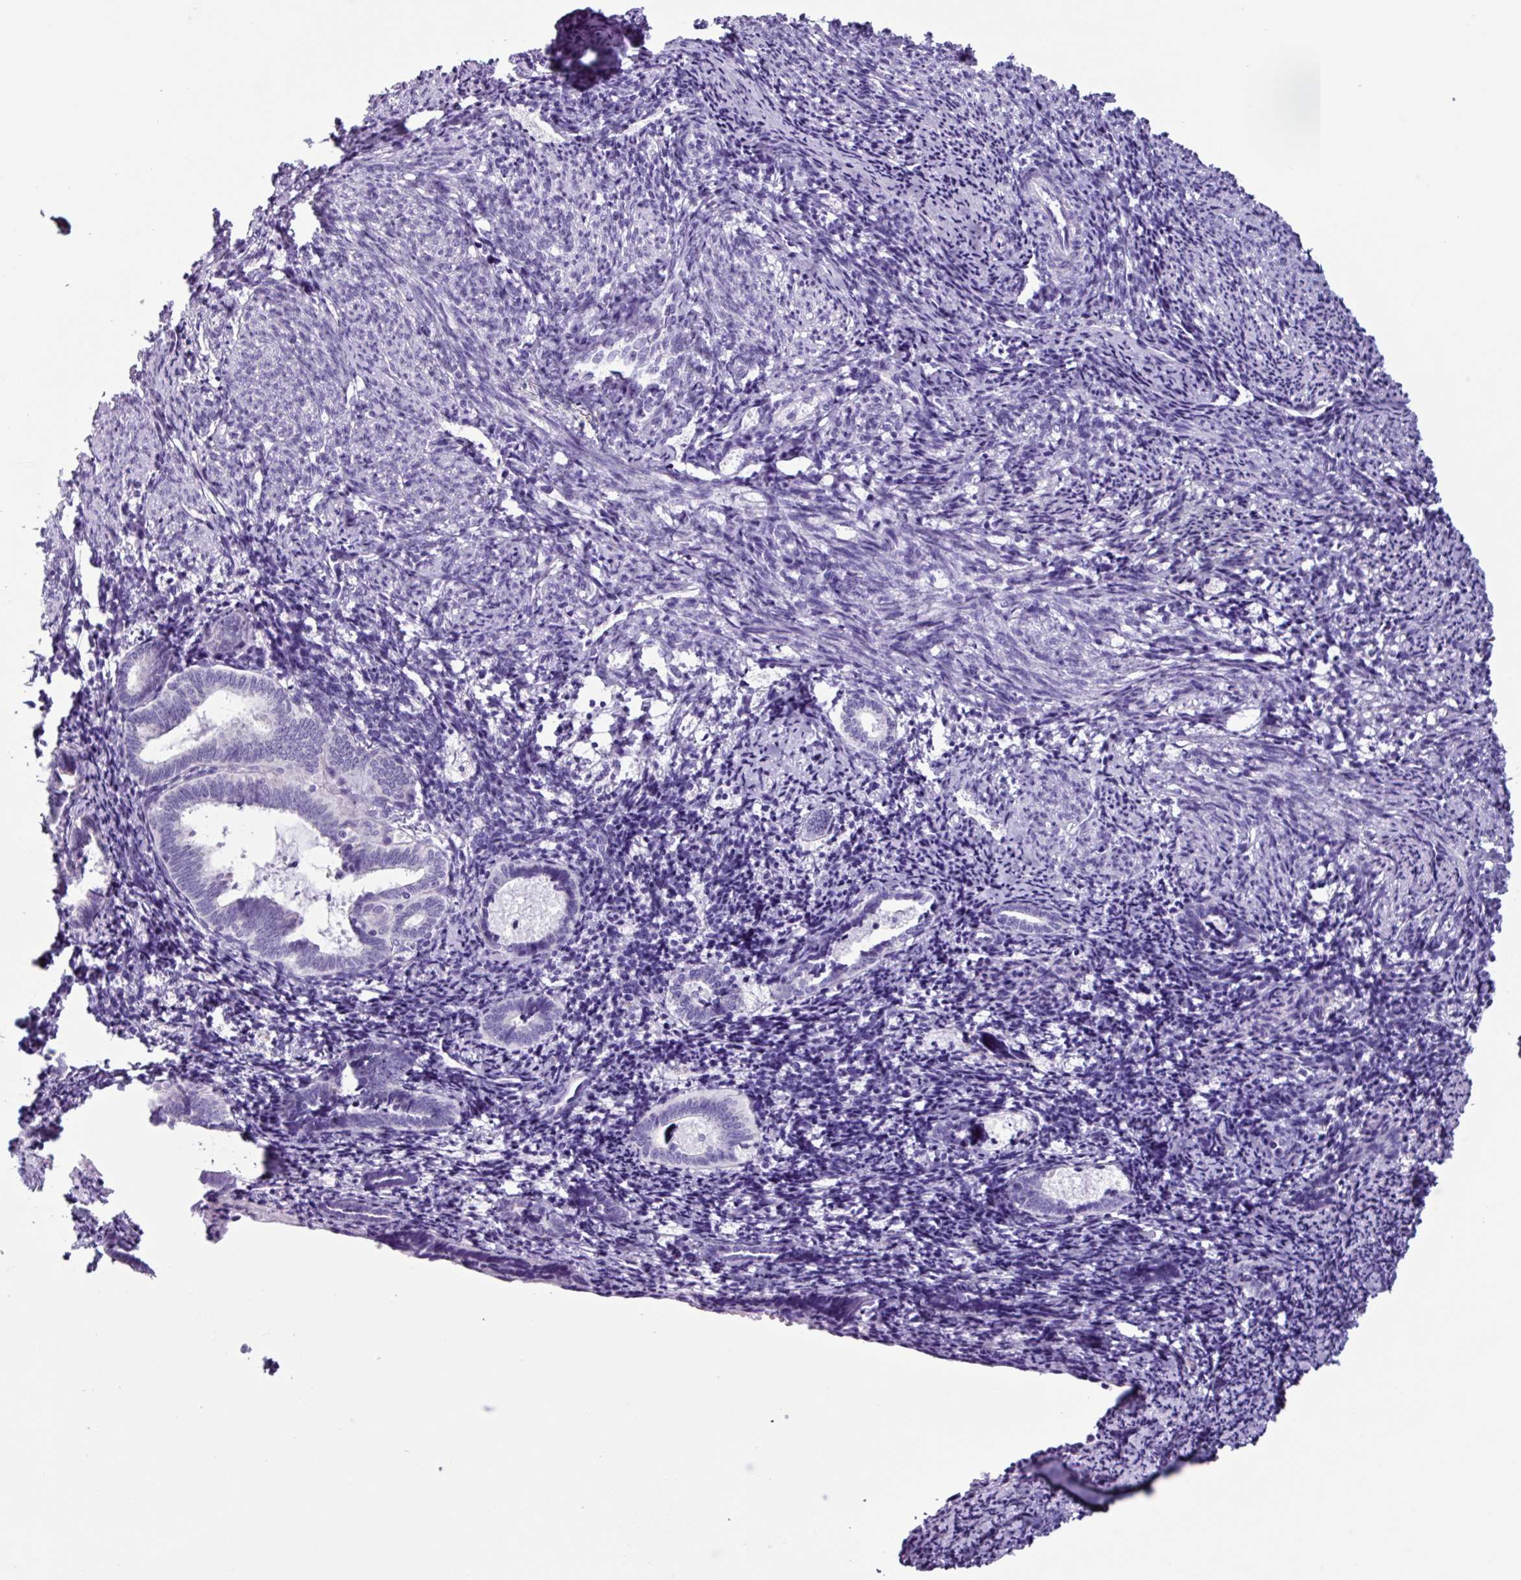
{"staining": {"intensity": "negative", "quantity": "none", "location": "none"}, "tissue": "endometrium", "cell_type": "Cells in endometrial stroma", "image_type": "normal", "snomed": [{"axis": "morphology", "description": "Normal tissue, NOS"}, {"axis": "topography", "description": "Endometrium"}], "caption": "Immunohistochemical staining of unremarkable human endometrium displays no significant positivity in cells in endometrial stroma.", "gene": "AGO3", "patient": {"sex": "female", "age": 54}}